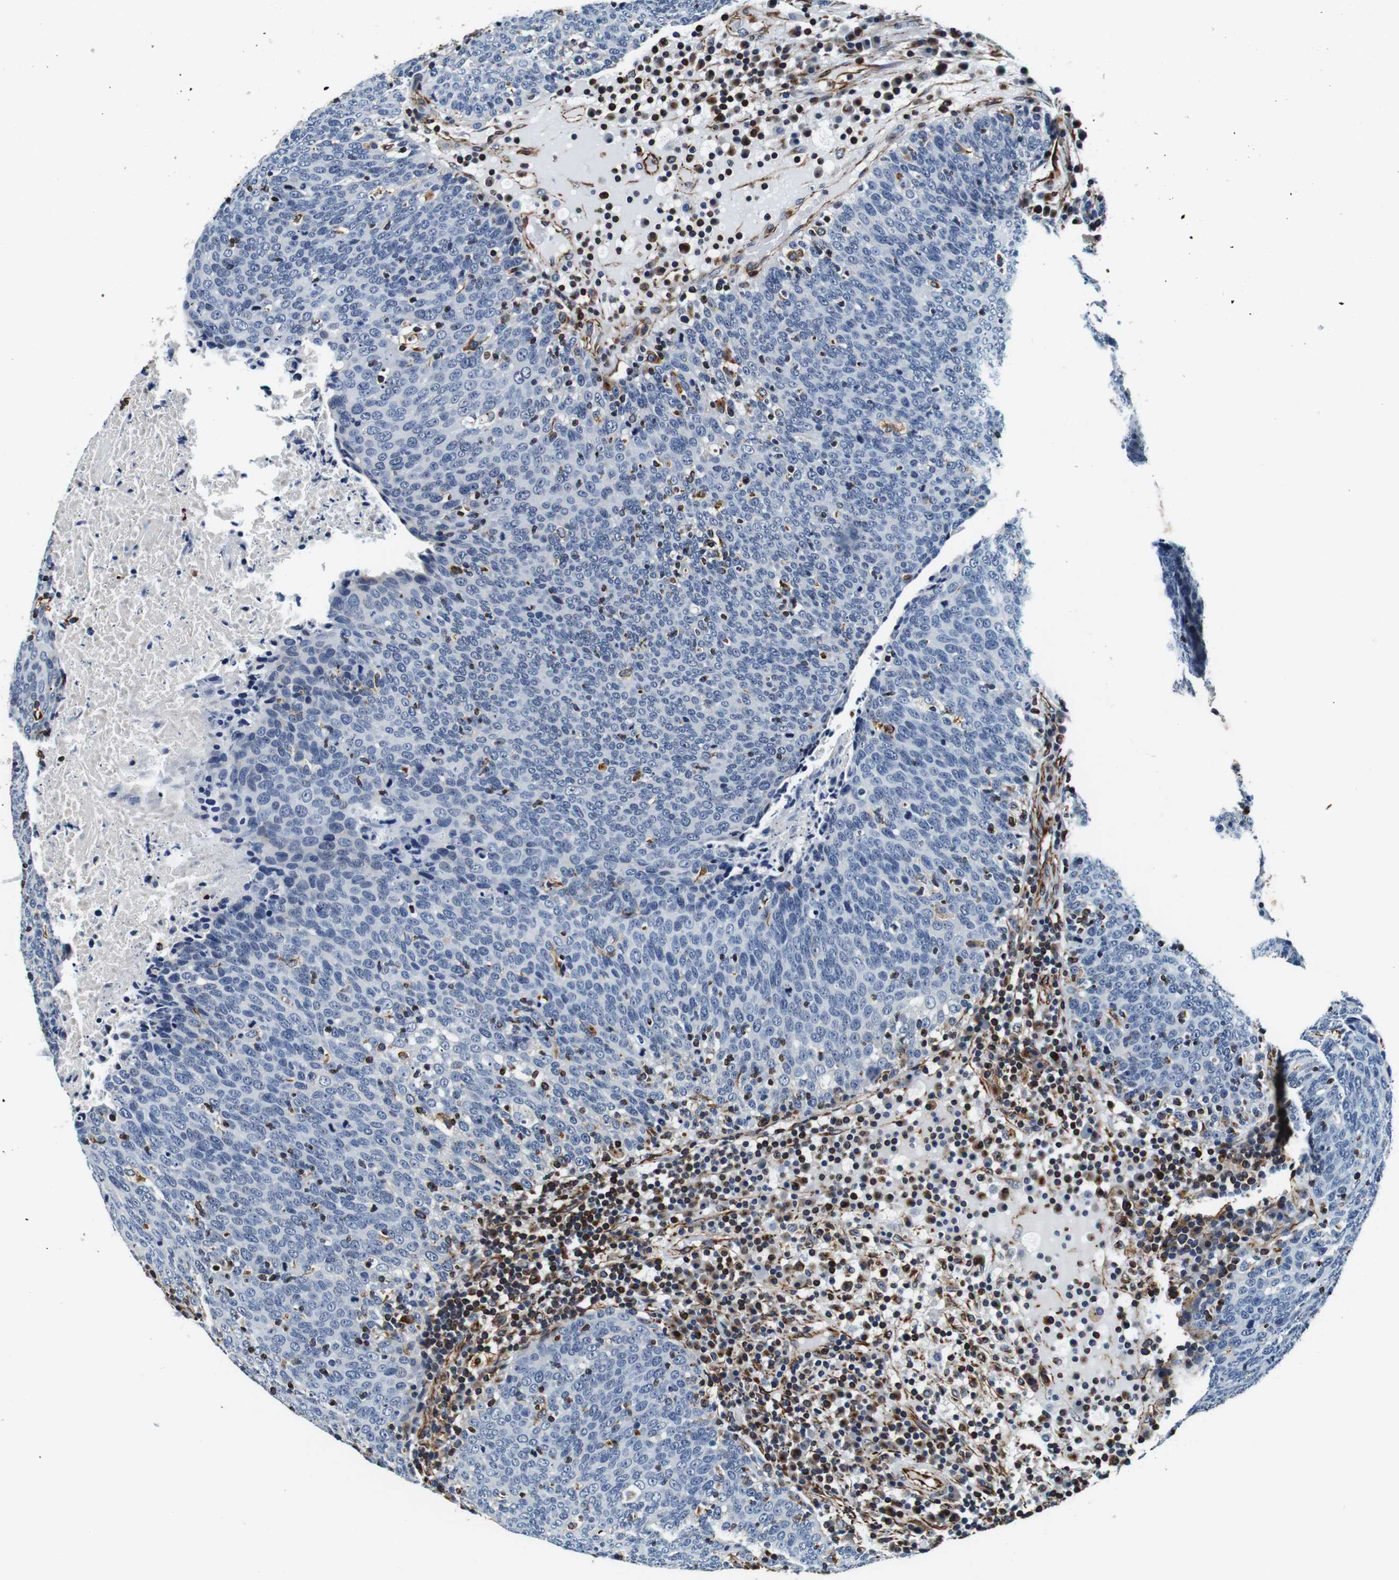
{"staining": {"intensity": "negative", "quantity": "none", "location": "none"}, "tissue": "head and neck cancer", "cell_type": "Tumor cells", "image_type": "cancer", "snomed": [{"axis": "morphology", "description": "Squamous cell carcinoma, NOS"}, {"axis": "morphology", "description": "Squamous cell carcinoma, metastatic, NOS"}, {"axis": "topography", "description": "Lymph node"}, {"axis": "topography", "description": "Head-Neck"}], "caption": "A histopathology image of human head and neck cancer (squamous cell carcinoma) is negative for staining in tumor cells.", "gene": "GJE1", "patient": {"sex": "male", "age": 62}}